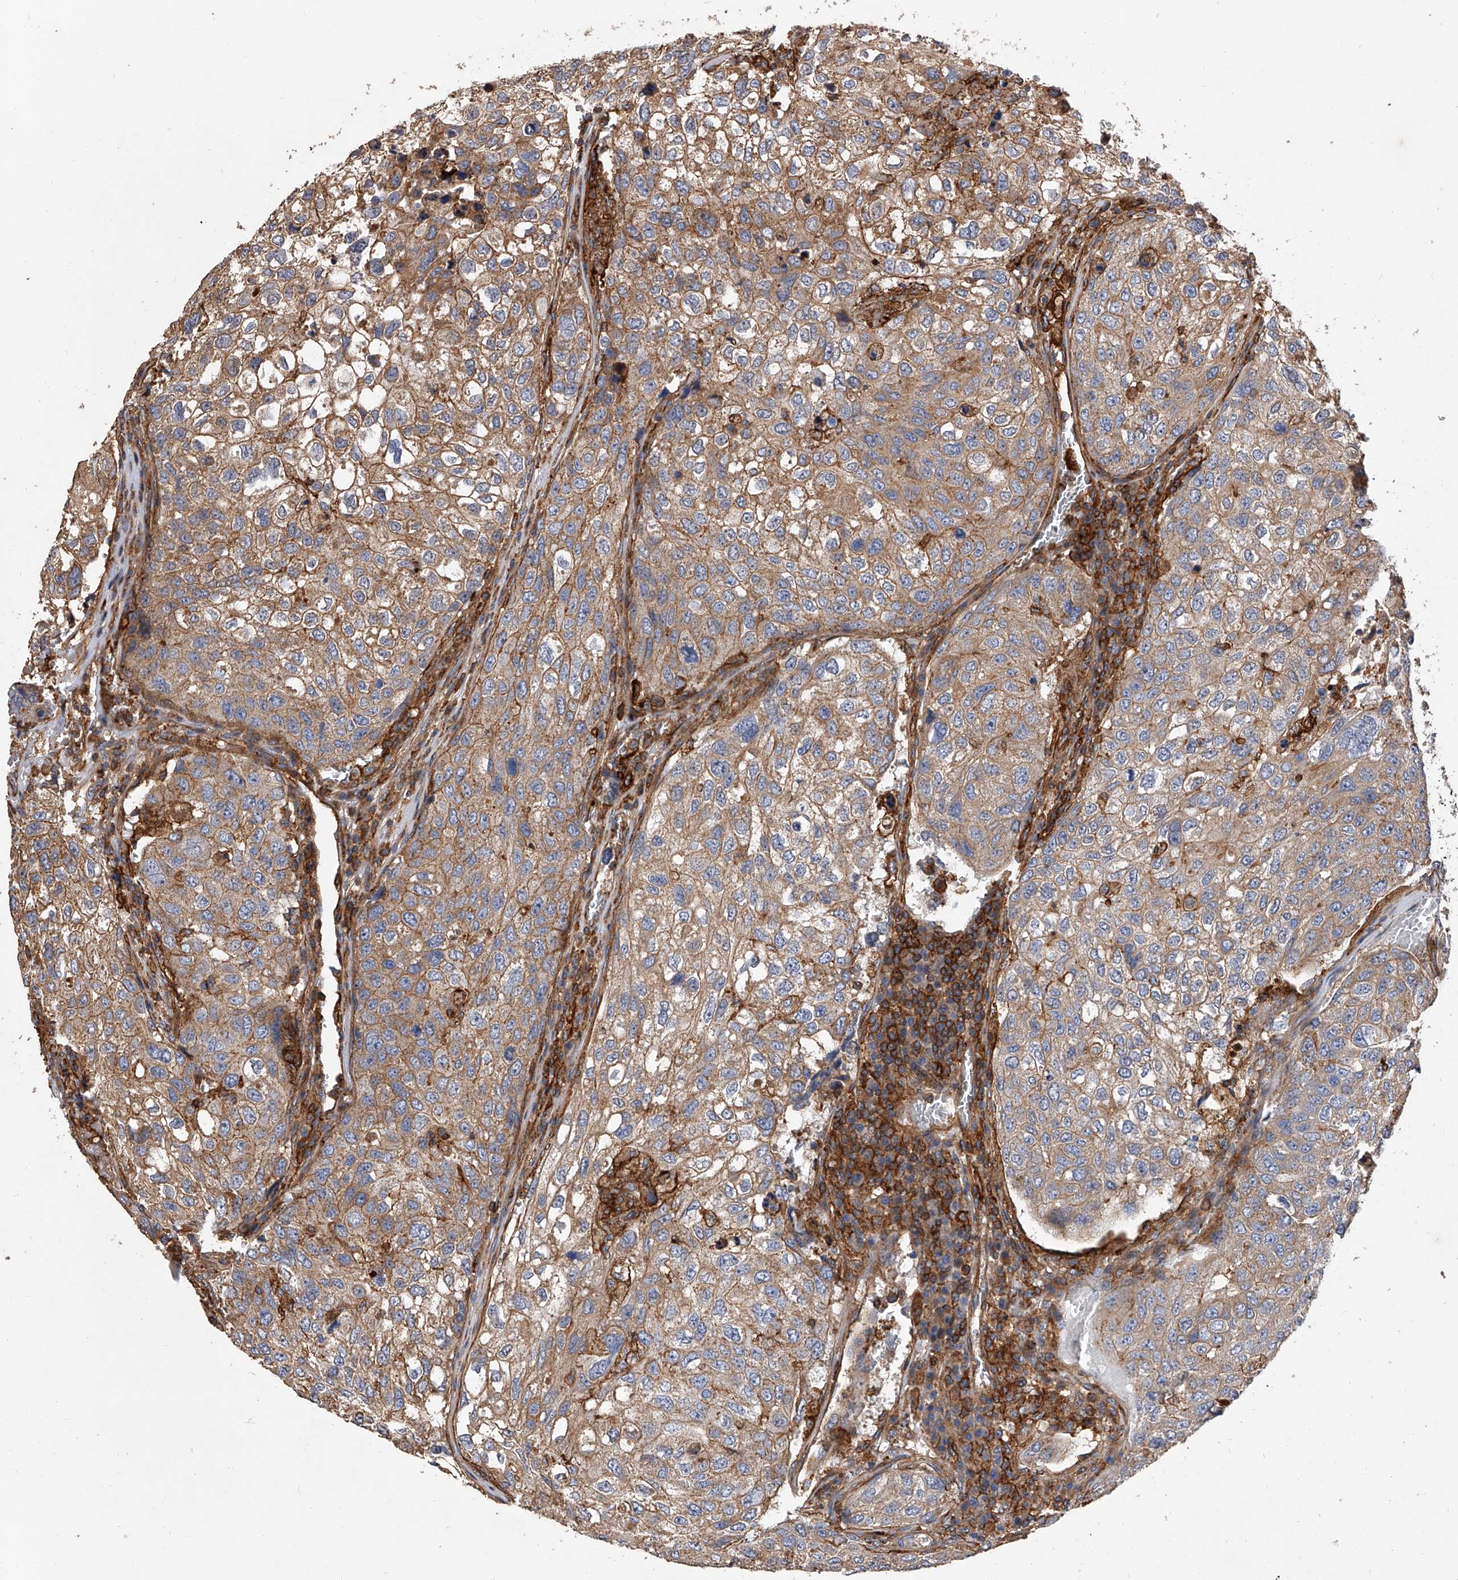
{"staining": {"intensity": "moderate", "quantity": ">75%", "location": "cytoplasmic/membranous"}, "tissue": "urothelial cancer", "cell_type": "Tumor cells", "image_type": "cancer", "snomed": [{"axis": "morphology", "description": "Urothelial carcinoma, High grade"}, {"axis": "topography", "description": "Lymph node"}, {"axis": "topography", "description": "Urinary bladder"}], "caption": "High-magnification brightfield microscopy of urothelial cancer stained with DAB (brown) and counterstained with hematoxylin (blue). tumor cells exhibit moderate cytoplasmic/membranous positivity is identified in approximately>75% of cells. (DAB (3,3'-diaminobenzidine) IHC with brightfield microscopy, high magnification).", "gene": "PISD", "patient": {"sex": "male", "age": 51}}